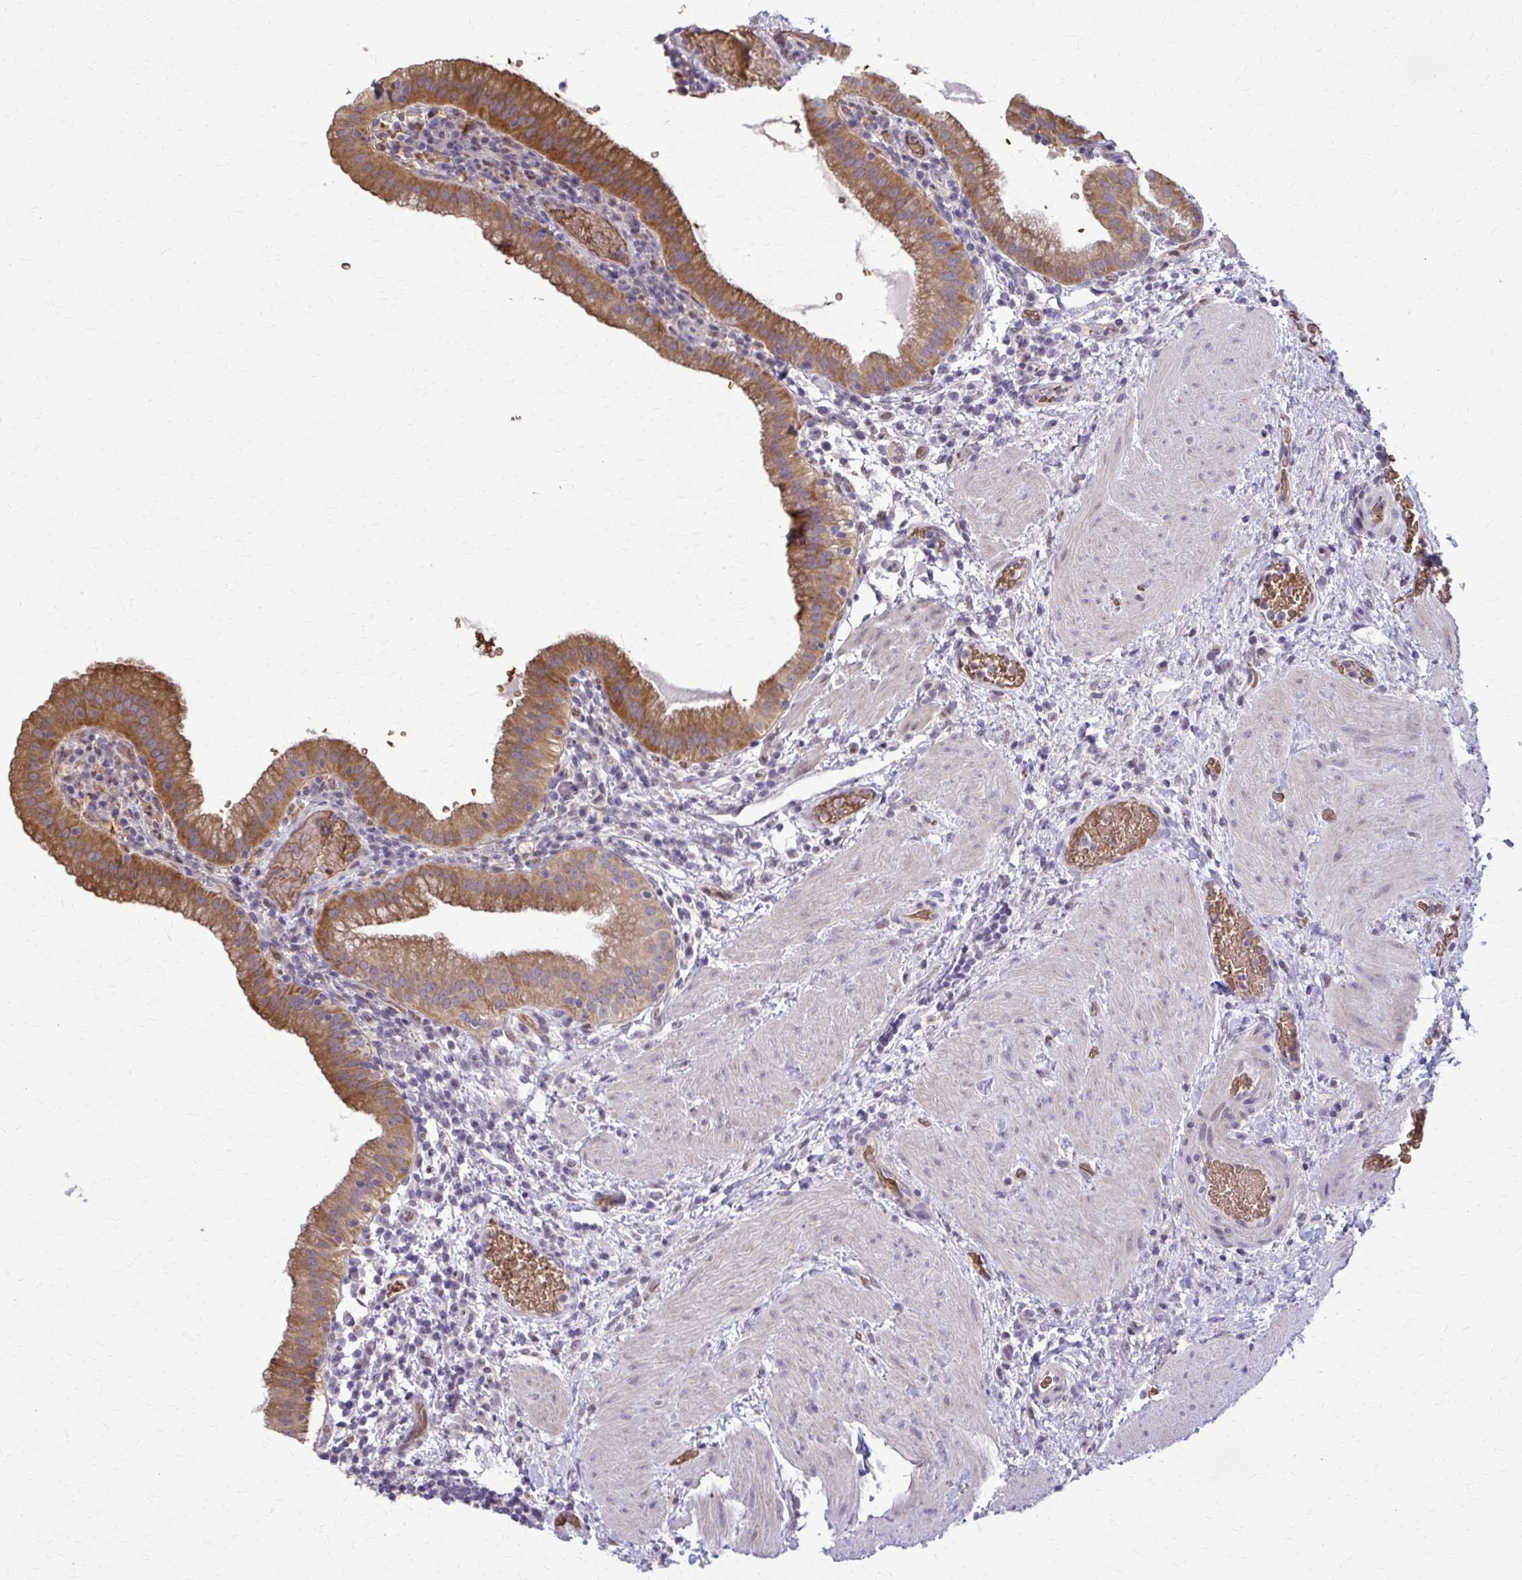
{"staining": {"intensity": "moderate", "quantity": ">75%", "location": "cytoplasmic/membranous"}, "tissue": "gallbladder", "cell_type": "Glandular cells", "image_type": "normal", "snomed": [{"axis": "morphology", "description": "Normal tissue, NOS"}, {"axis": "topography", "description": "Gallbladder"}], "caption": "Glandular cells reveal medium levels of moderate cytoplasmic/membranous staining in approximately >75% of cells in benign human gallbladder. The protein of interest is shown in brown color, while the nuclei are stained blue.", "gene": "ZNF34", "patient": {"sex": "male", "age": 26}}